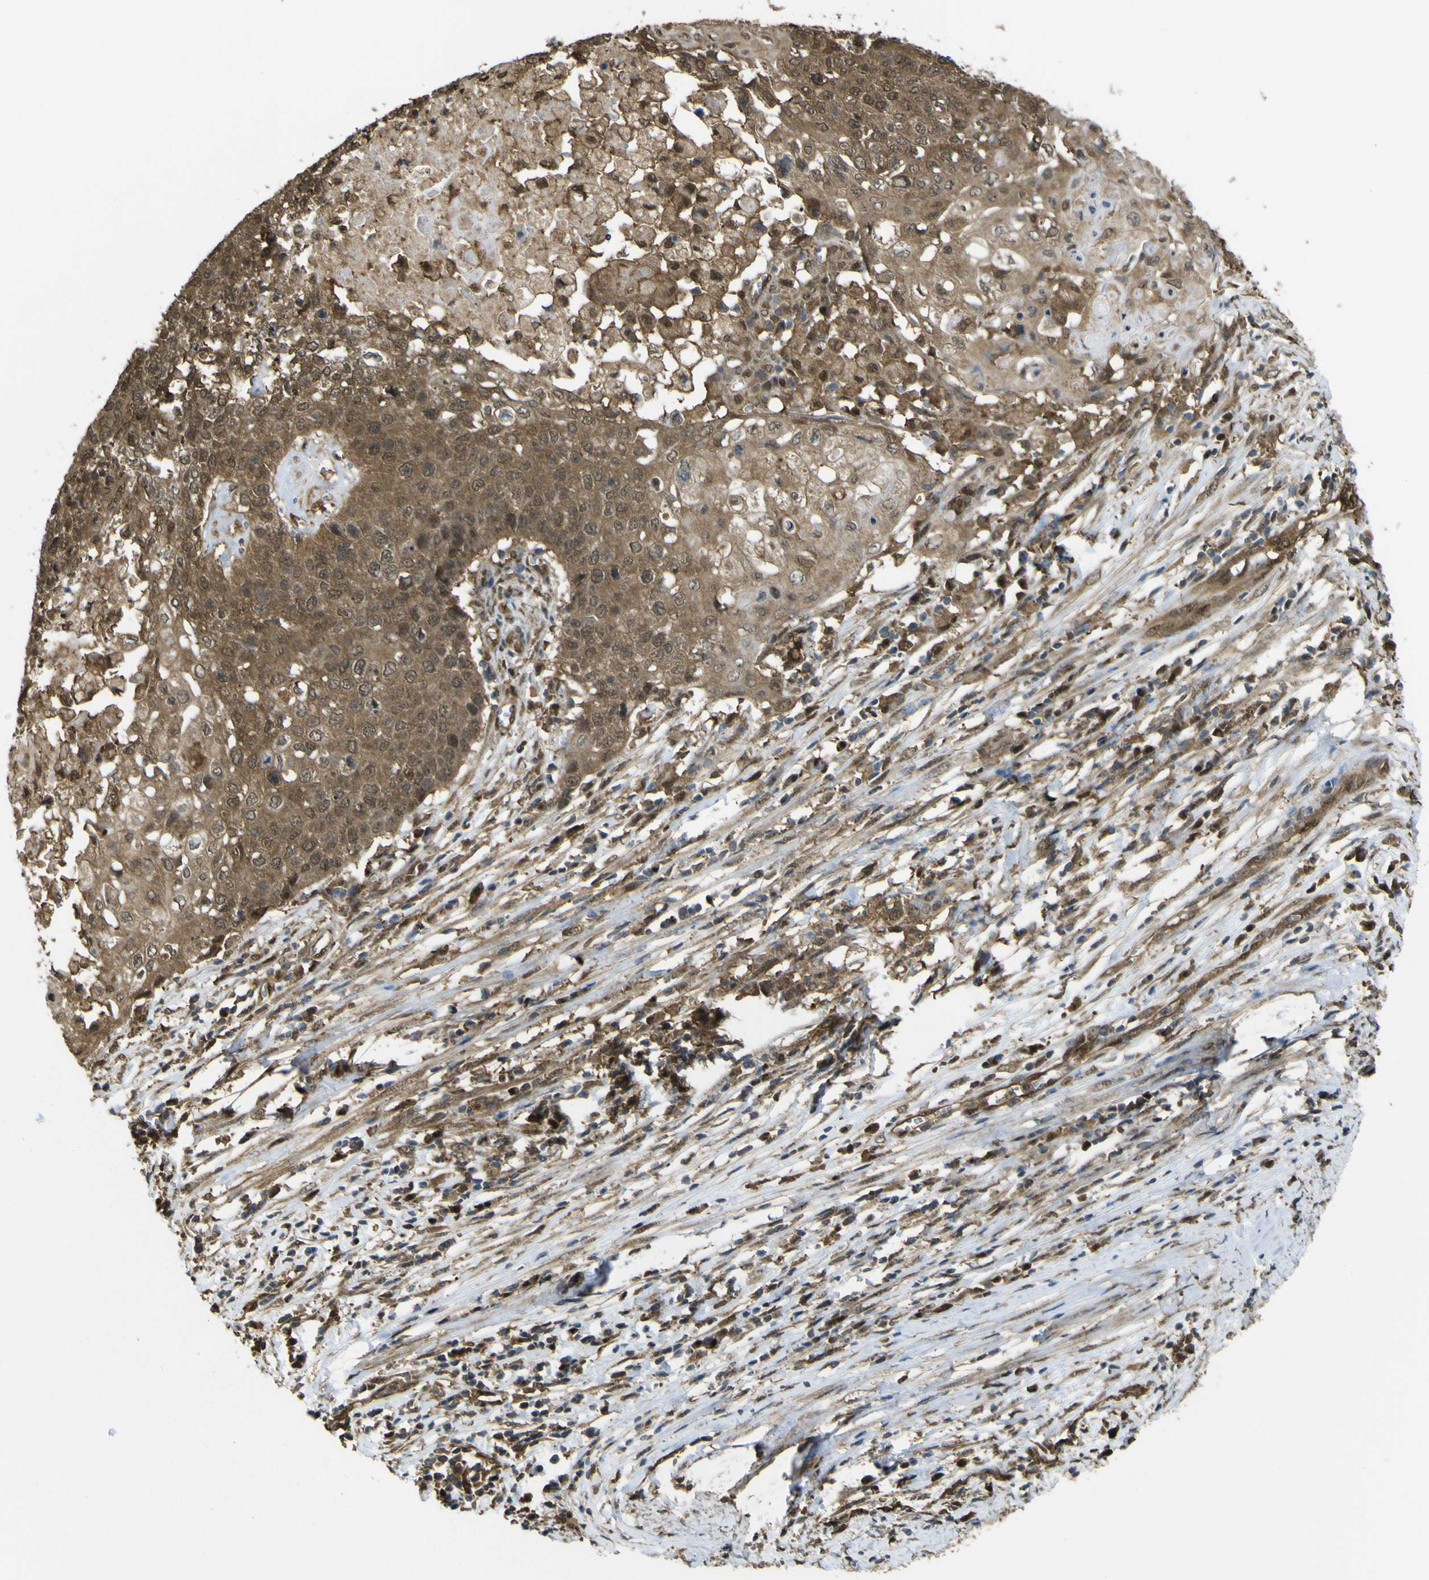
{"staining": {"intensity": "moderate", "quantity": ">75%", "location": "cytoplasmic/membranous,nuclear"}, "tissue": "cervical cancer", "cell_type": "Tumor cells", "image_type": "cancer", "snomed": [{"axis": "morphology", "description": "Squamous cell carcinoma, NOS"}, {"axis": "topography", "description": "Cervix"}], "caption": "Squamous cell carcinoma (cervical) was stained to show a protein in brown. There is medium levels of moderate cytoplasmic/membranous and nuclear expression in approximately >75% of tumor cells.", "gene": "YWHAG", "patient": {"sex": "female", "age": 39}}